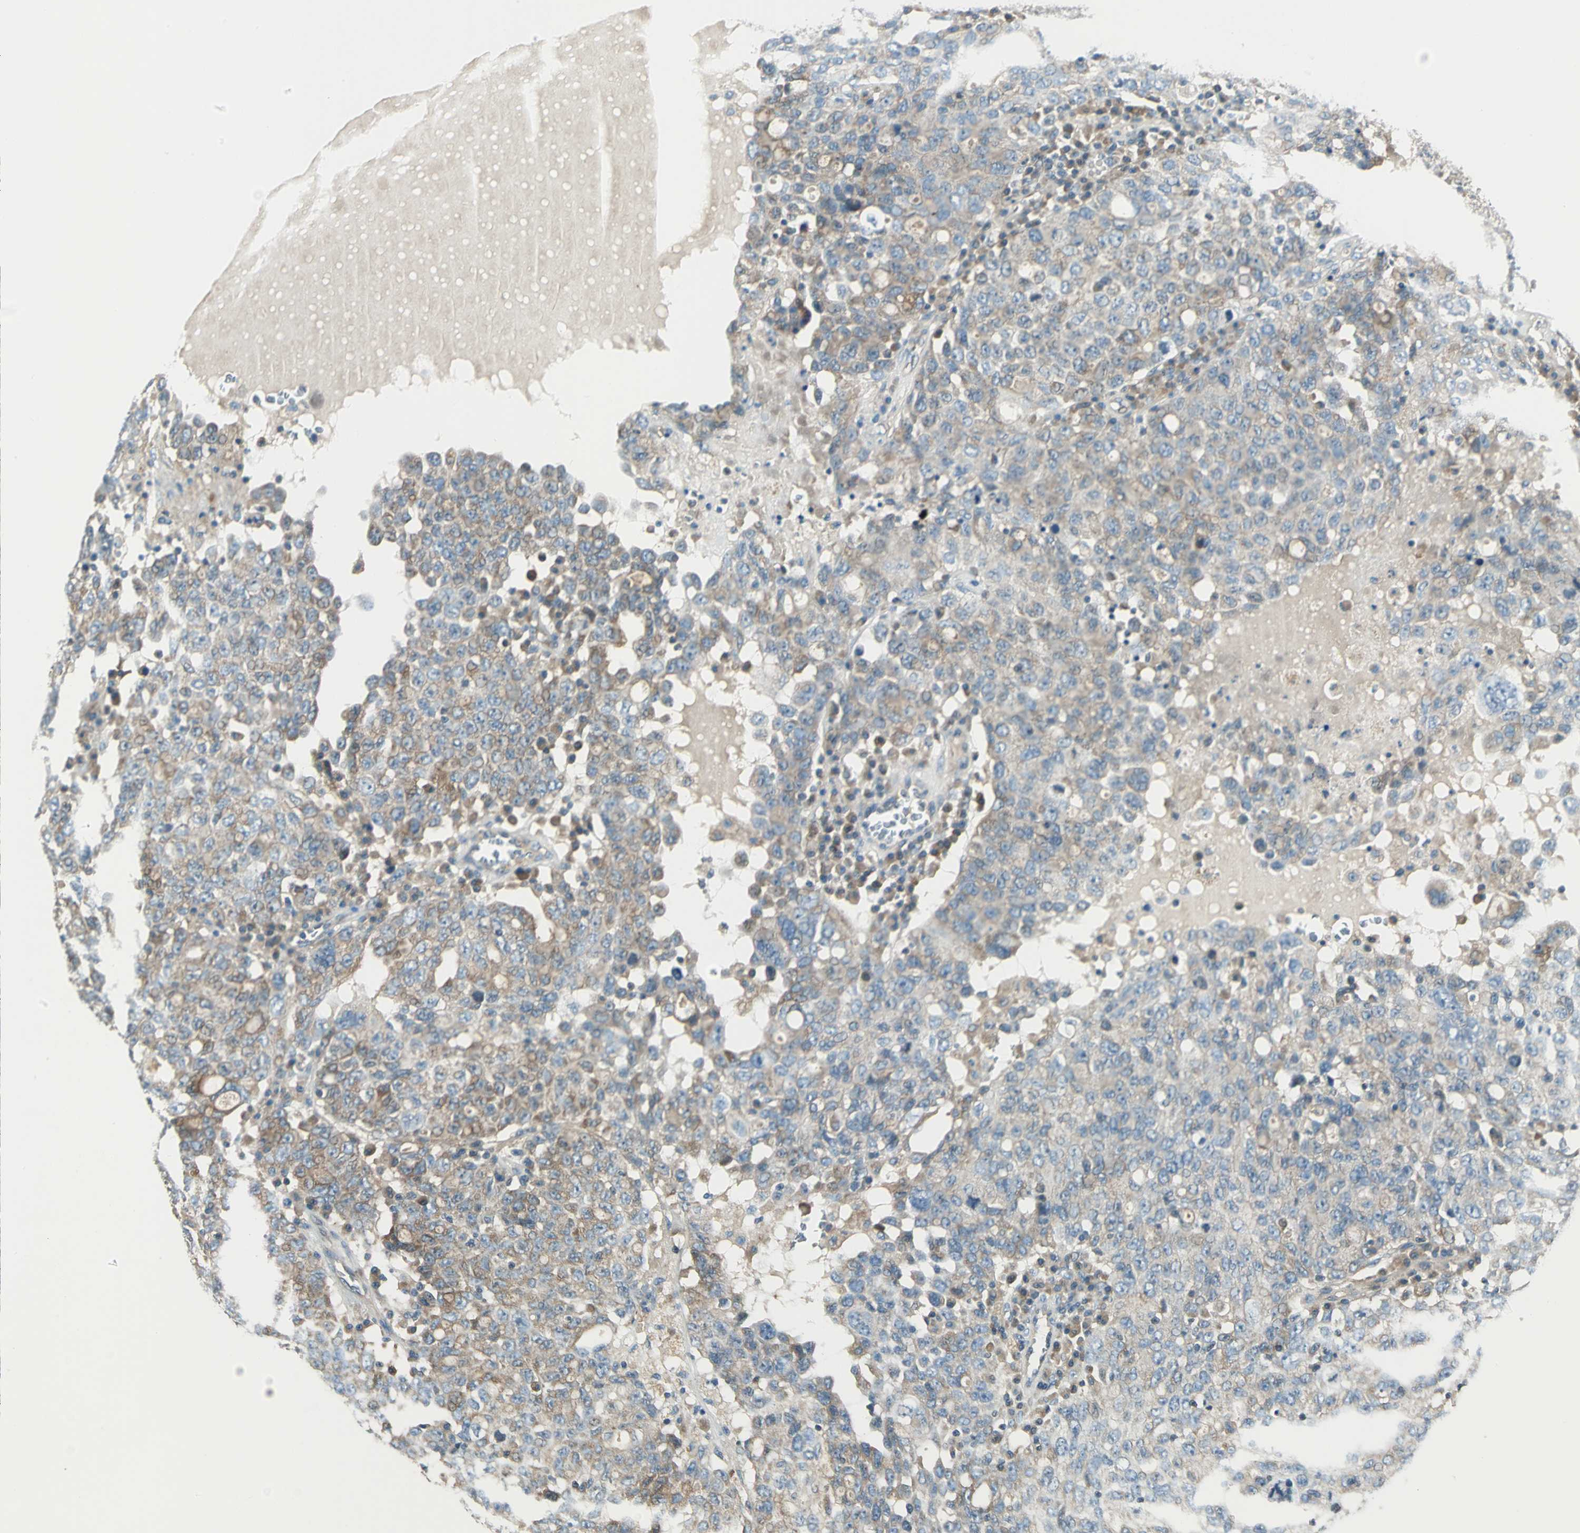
{"staining": {"intensity": "weak", "quantity": ">75%", "location": "cytoplasmic/membranous"}, "tissue": "ovarian cancer", "cell_type": "Tumor cells", "image_type": "cancer", "snomed": [{"axis": "morphology", "description": "Carcinoma, endometroid"}, {"axis": "topography", "description": "Ovary"}], "caption": "Immunohistochemical staining of human endometroid carcinoma (ovarian) shows low levels of weak cytoplasmic/membranous protein positivity in approximately >75% of tumor cells.", "gene": "PRKAA1", "patient": {"sex": "female", "age": 62}}